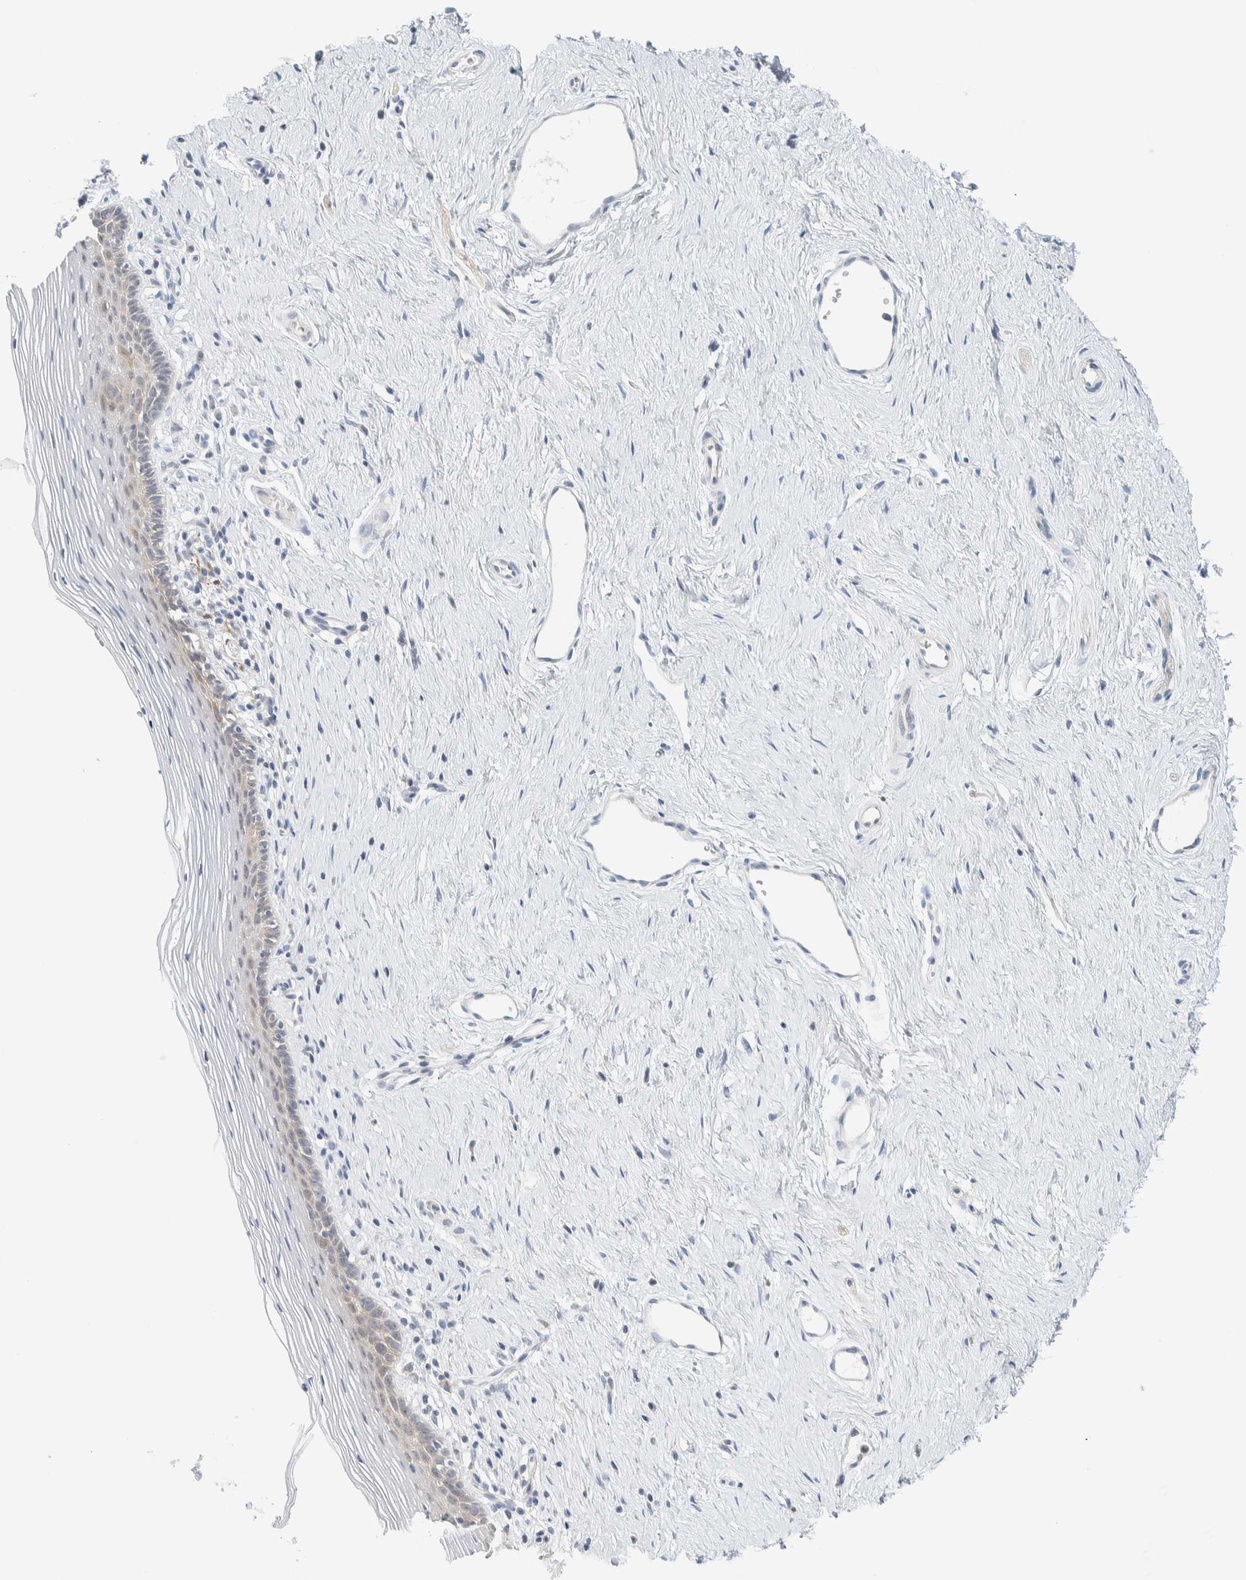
{"staining": {"intensity": "negative", "quantity": "none", "location": "none"}, "tissue": "vagina", "cell_type": "Squamous epithelial cells", "image_type": "normal", "snomed": [{"axis": "morphology", "description": "Normal tissue, NOS"}, {"axis": "topography", "description": "Vagina"}], "caption": "The IHC photomicrograph has no significant positivity in squamous epithelial cells of vagina. (DAB (3,3'-diaminobenzidine) immunohistochemistry with hematoxylin counter stain).", "gene": "NDE1", "patient": {"sex": "female", "age": 32}}